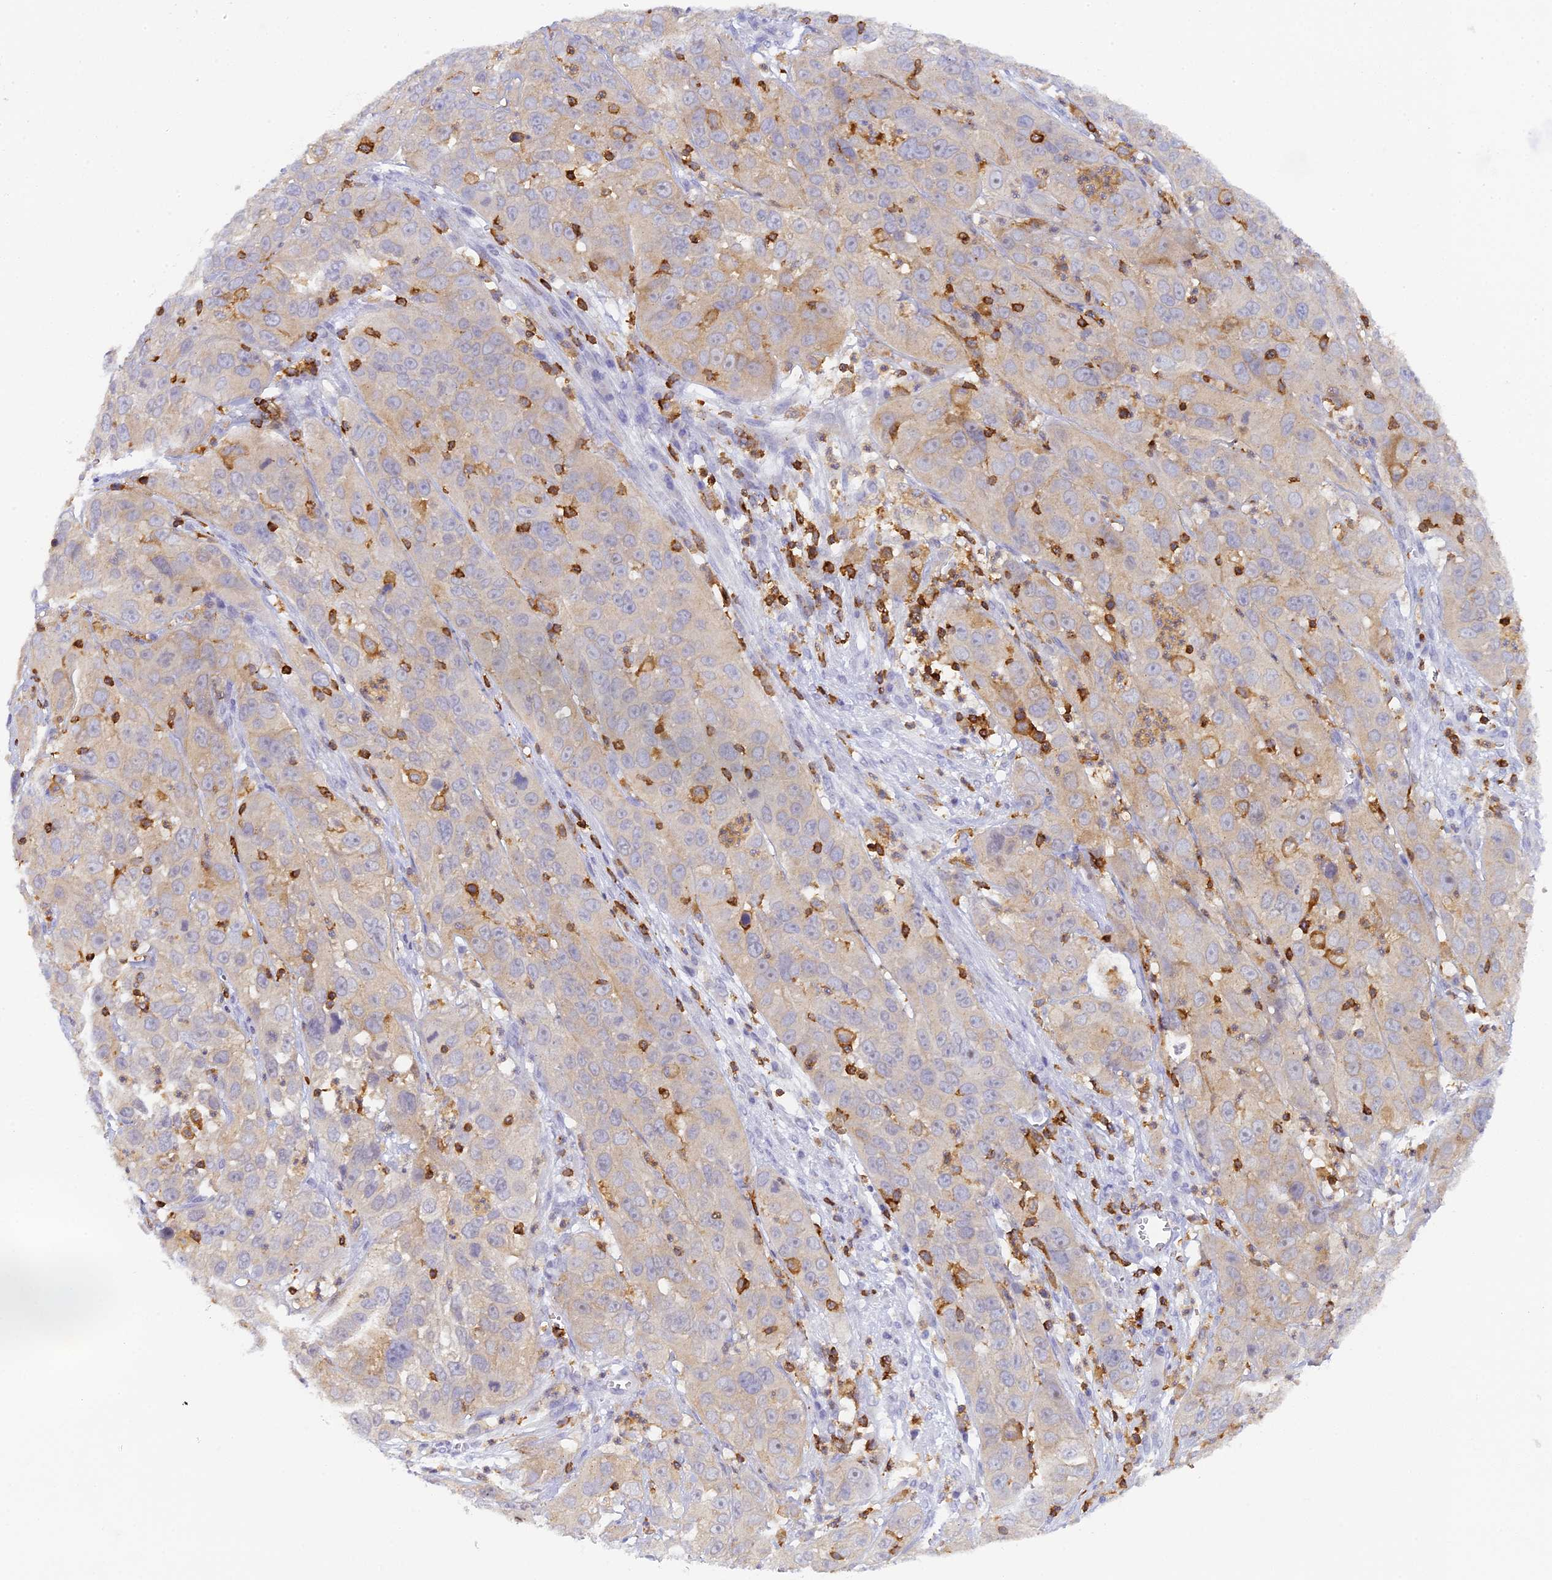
{"staining": {"intensity": "weak", "quantity": "<25%", "location": "cytoplasmic/membranous"}, "tissue": "cervical cancer", "cell_type": "Tumor cells", "image_type": "cancer", "snomed": [{"axis": "morphology", "description": "Squamous cell carcinoma, NOS"}, {"axis": "topography", "description": "Cervix"}], "caption": "This is a micrograph of immunohistochemistry staining of cervical cancer, which shows no expression in tumor cells.", "gene": "FYB1", "patient": {"sex": "female", "age": 32}}